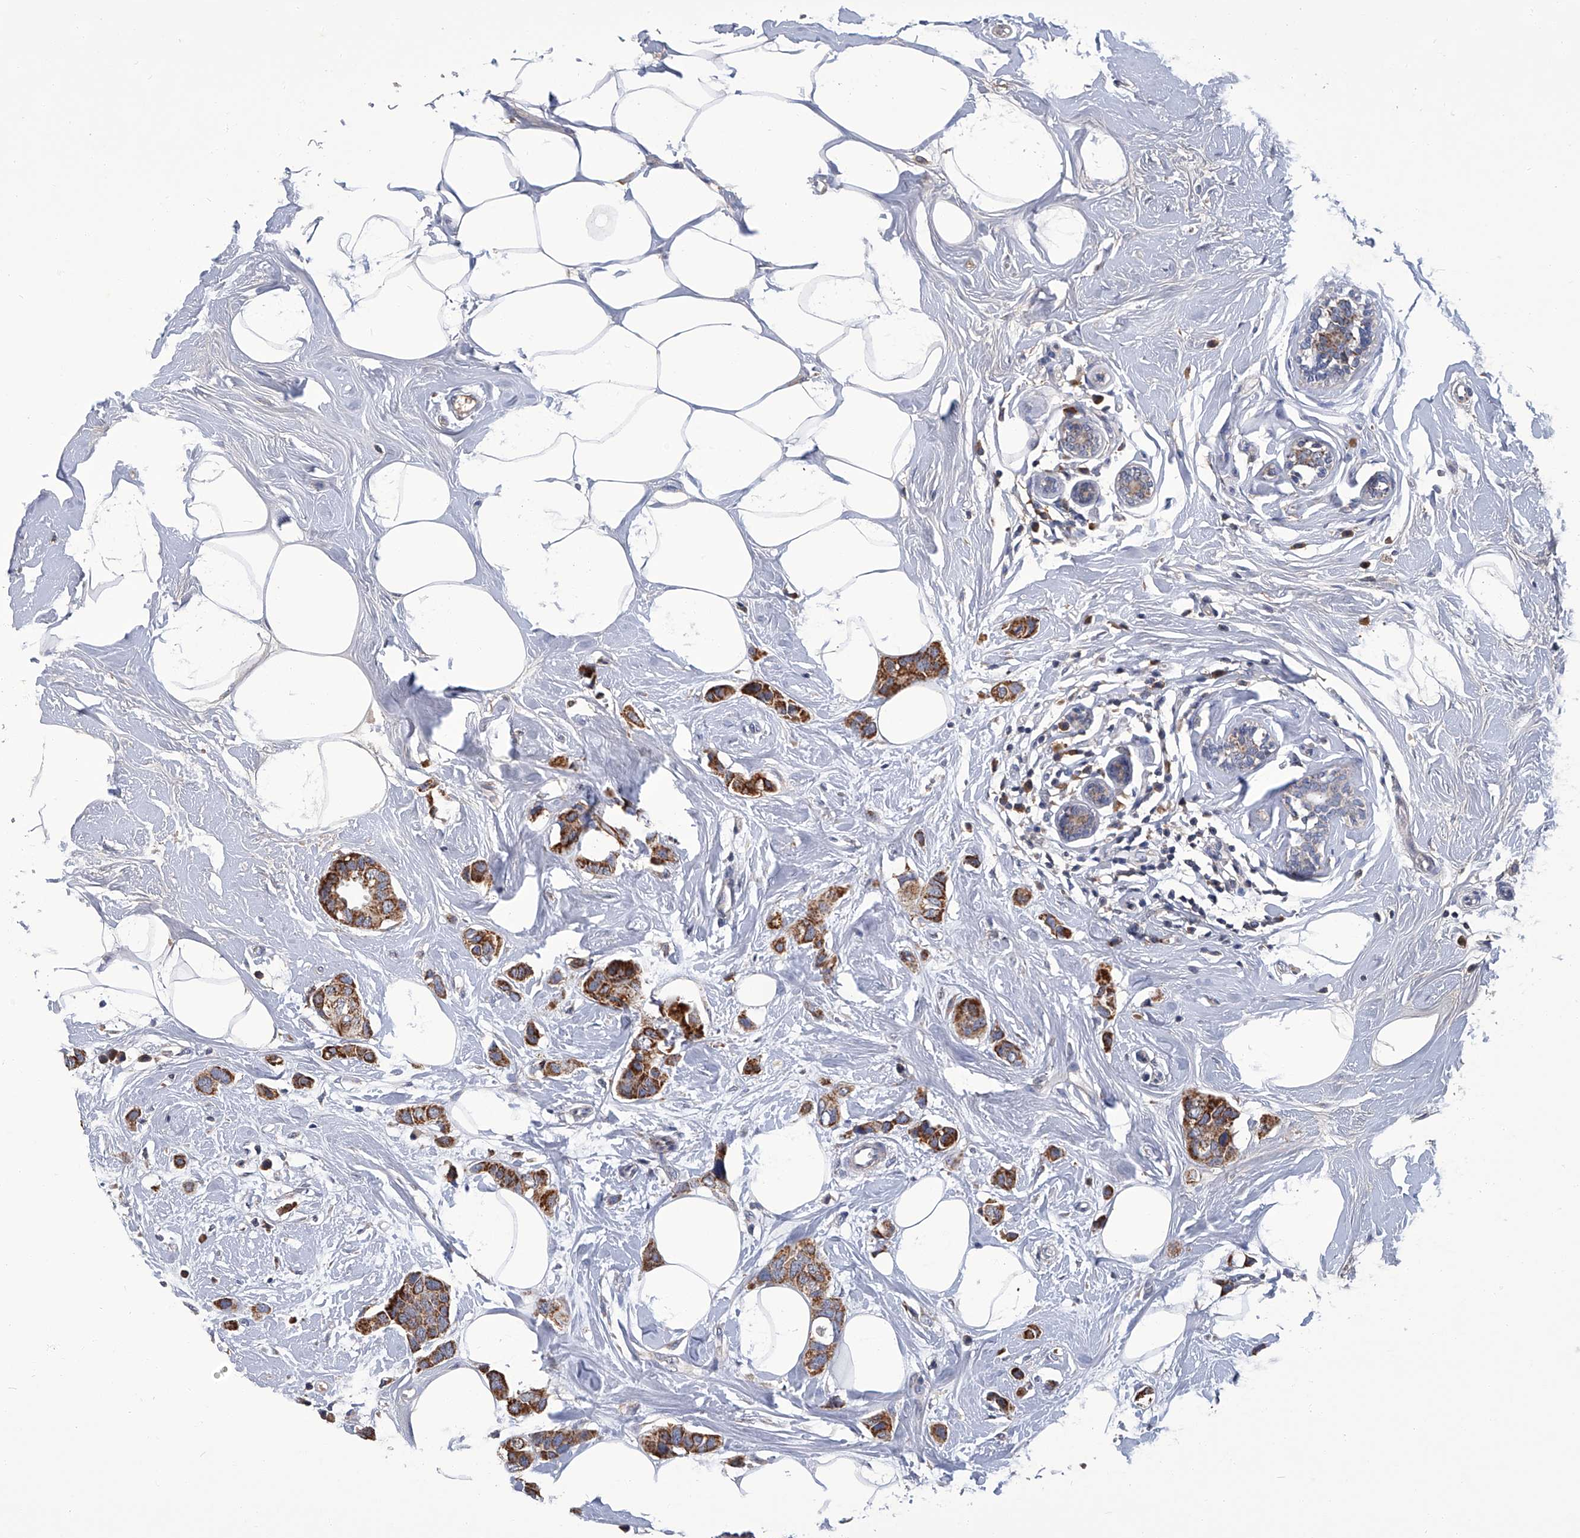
{"staining": {"intensity": "strong", "quantity": ">75%", "location": "cytoplasmic/membranous"}, "tissue": "breast cancer", "cell_type": "Tumor cells", "image_type": "cancer", "snomed": [{"axis": "morphology", "description": "Normal tissue, NOS"}, {"axis": "morphology", "description": "Duct carcinoma"}, {"axis": "topography", "description": "Breast"}], "caption": "An immunohistochemistry micrograph of tumor tissue is shown. Protein staining in brown labels strong cytoplasmic/membranous positivity in intraductal carcinoma (breast) within tumor cells.", "gene": "OAT", "patient": {"sex": "female", "age": 50}}